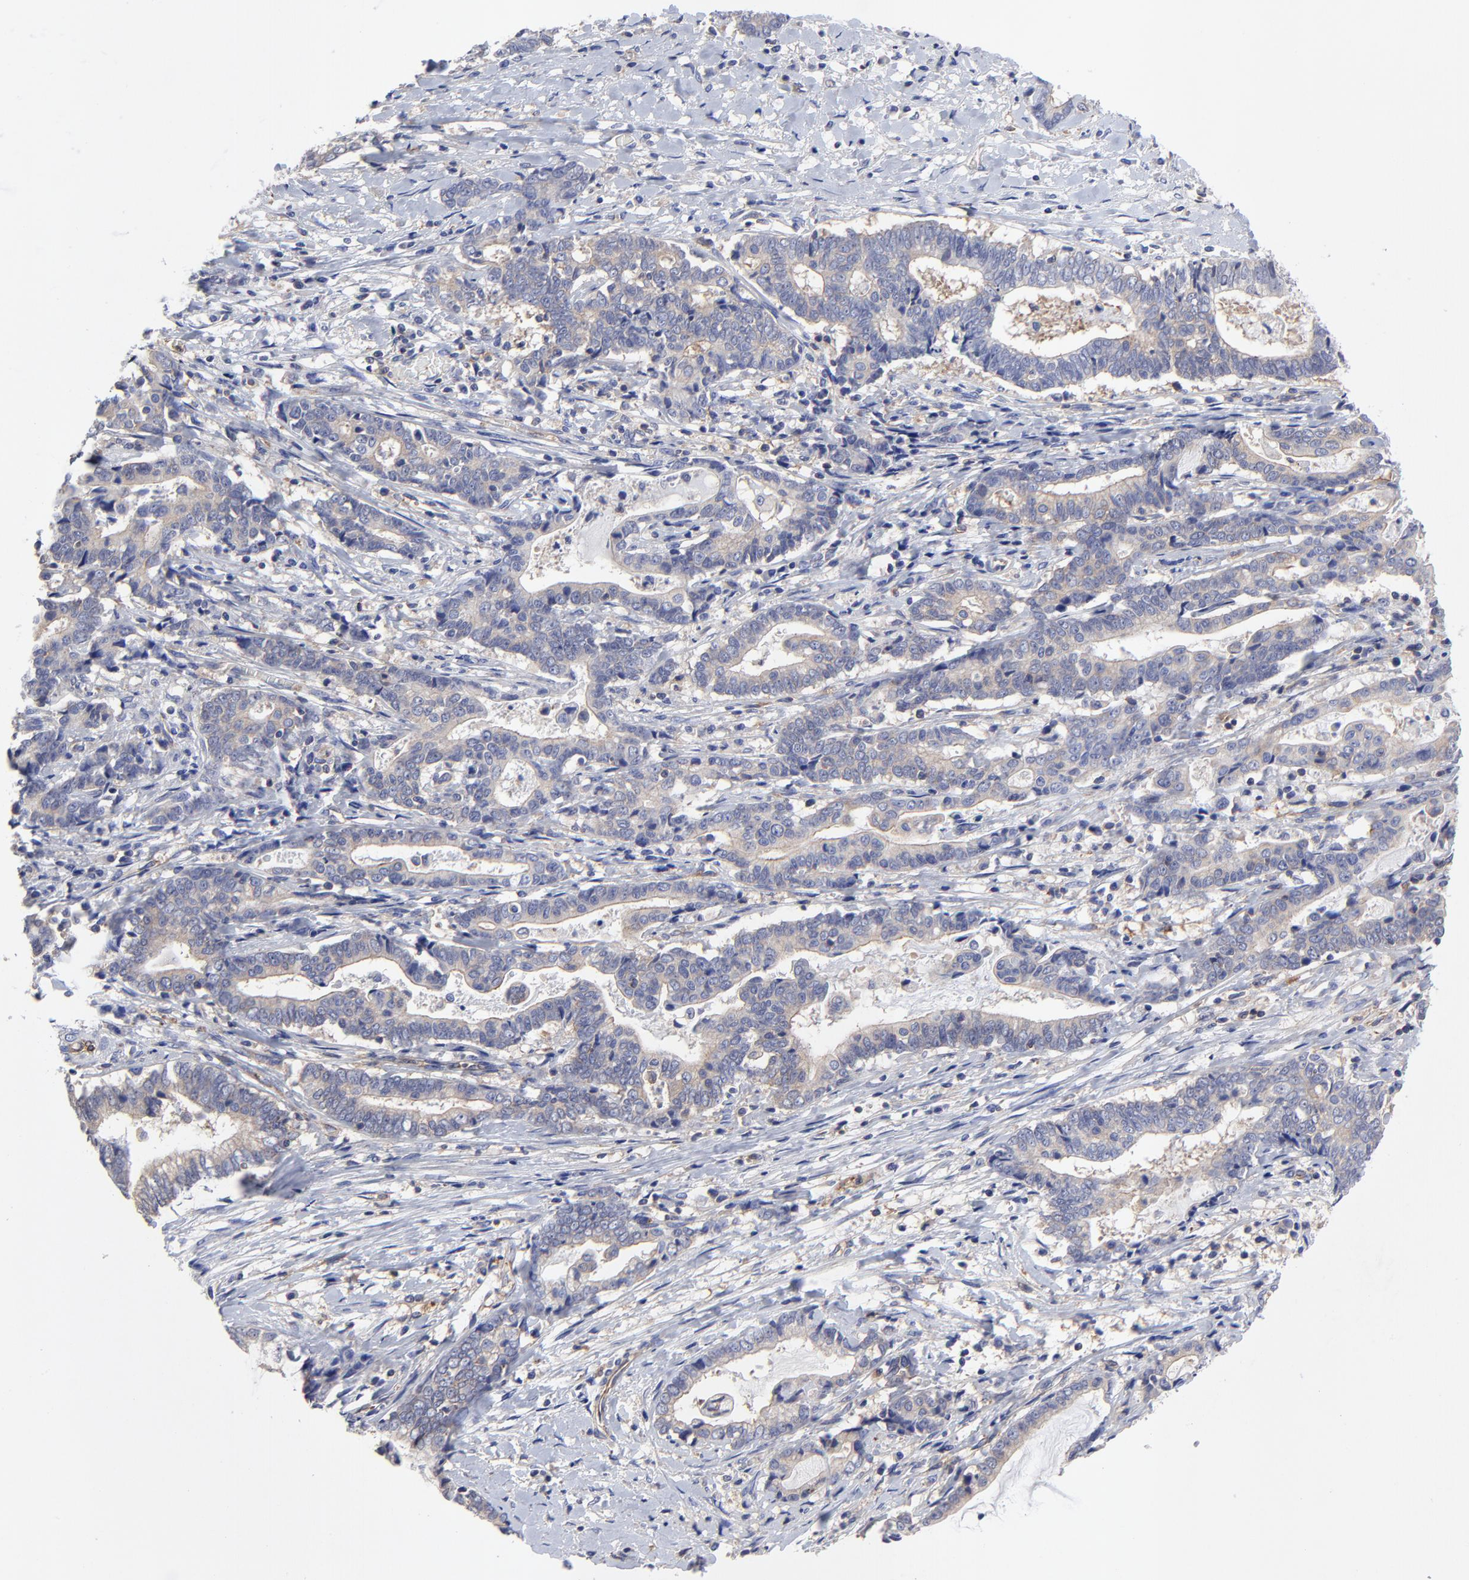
{"staining": {"intensity": "weak", "quantity": "<25%", "location": "cytoplasmic/membranous"}, "tissue": "liver cancer", "cell_type": "Tumor cells", "image_type": "cancer", "snomed": [{"axis": "morphology", "description": "Cholangiocarcinoma"}, {"axis": "topography", "description": "Liver"}], "caption": "DAB immunohistochemical staining of human liver cancer (cholangiocarcinoma) shows no significant positivity in tumor cells. The staining is performed using DAB brown chromogen with nuclei counter-stained in using hematoxylin.", "gene": "SULF2", "patient": {"sex": "male", "age": 57}}